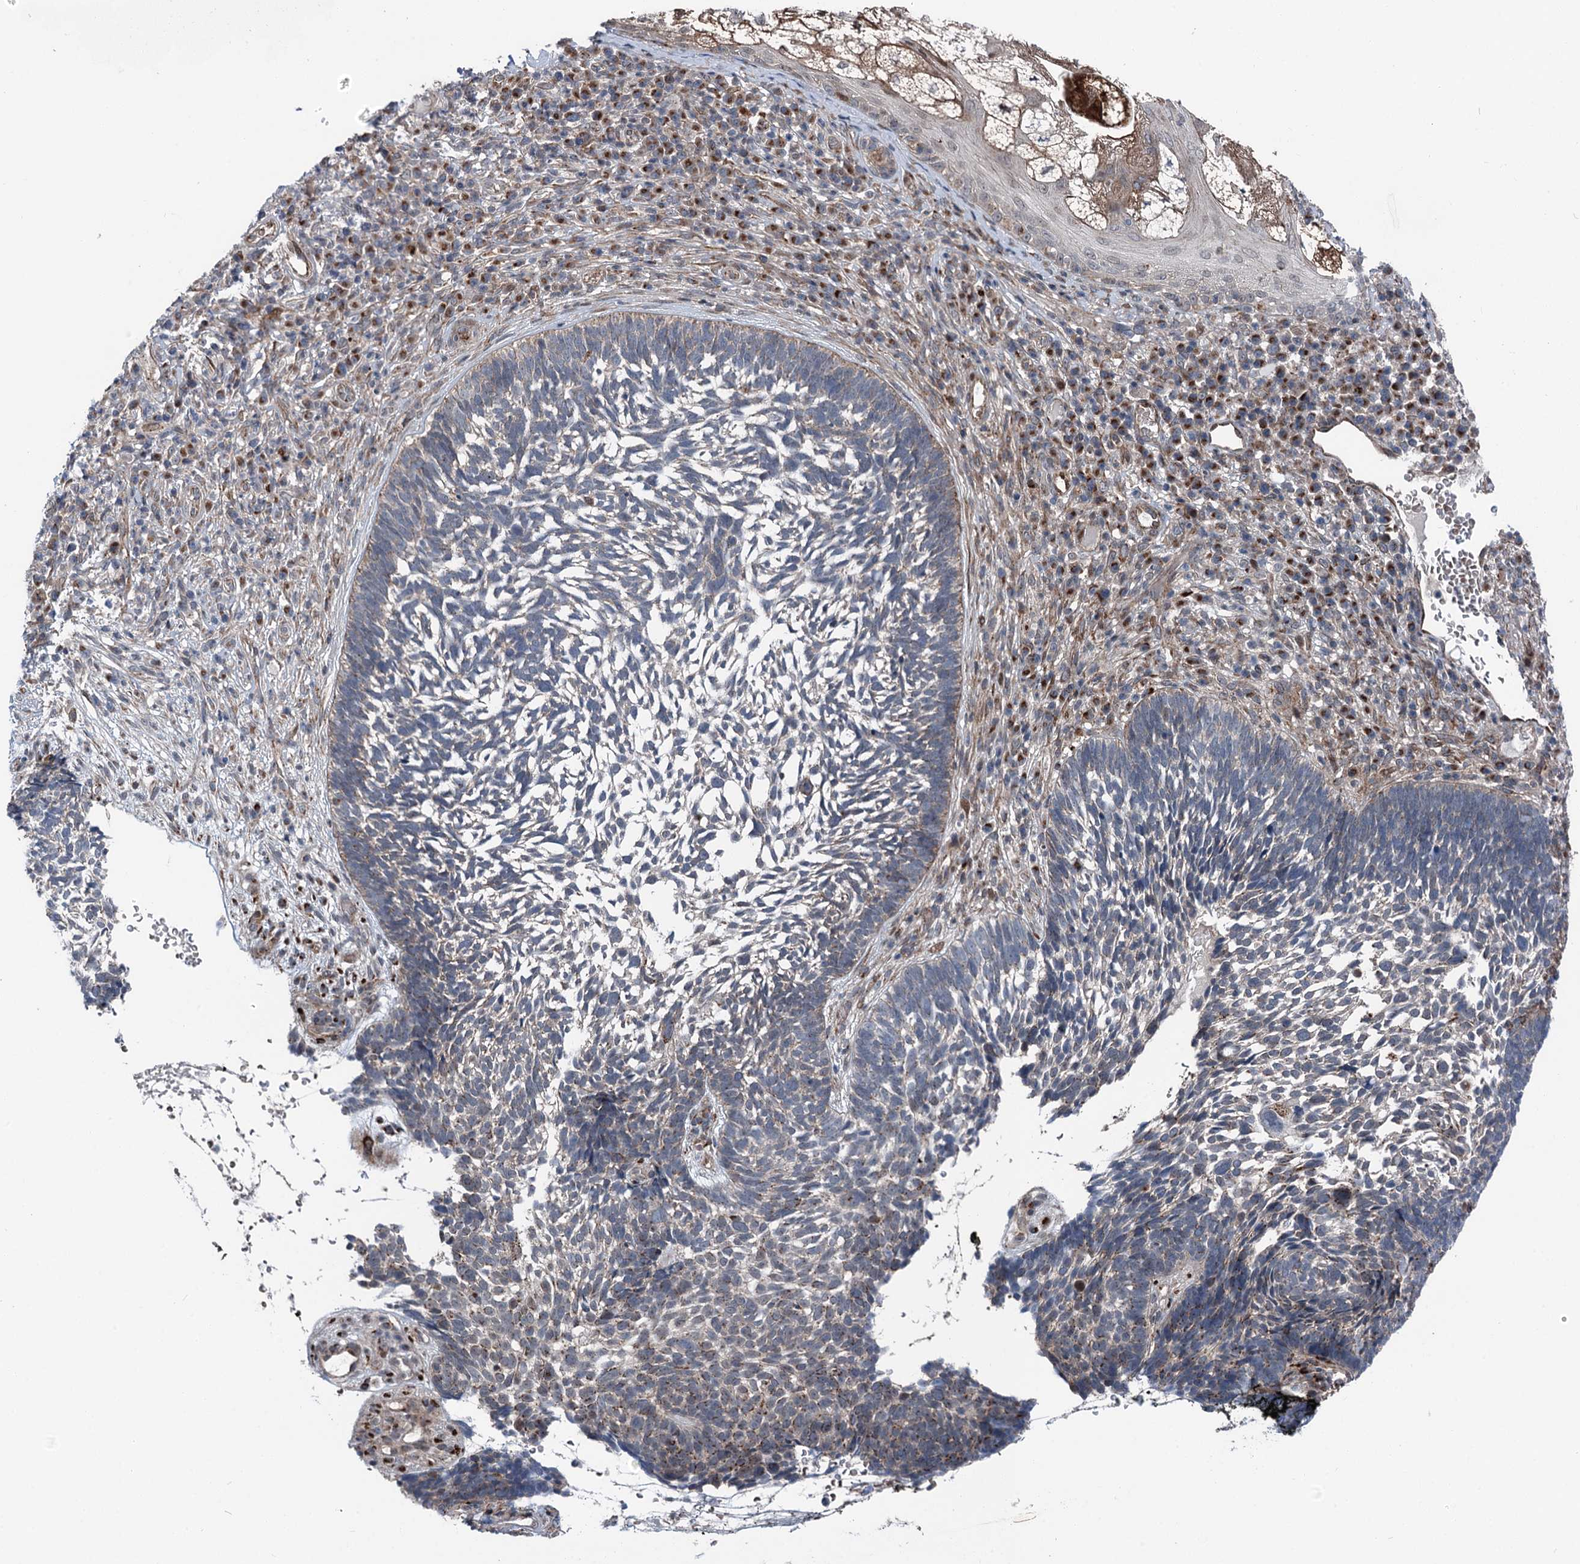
{"staining": {"intensity": "negative", "quantity": "none", "location": "none"}, "tissue": "skin cancer", "cell_type": "Tumor cells", "image_type": "cancer", "snomed": [{"axis": "morphology", "description": "Basal cell carcinoma"}, {"axis": "topography", "description": "Skin"}], "caption": "Histopathology image shows no significant protein positivity in tumor cells of skin cancer (basal cell carcinoma).", "gene": "POLR1D", "patient": {"sex": "male", "age": 88}}